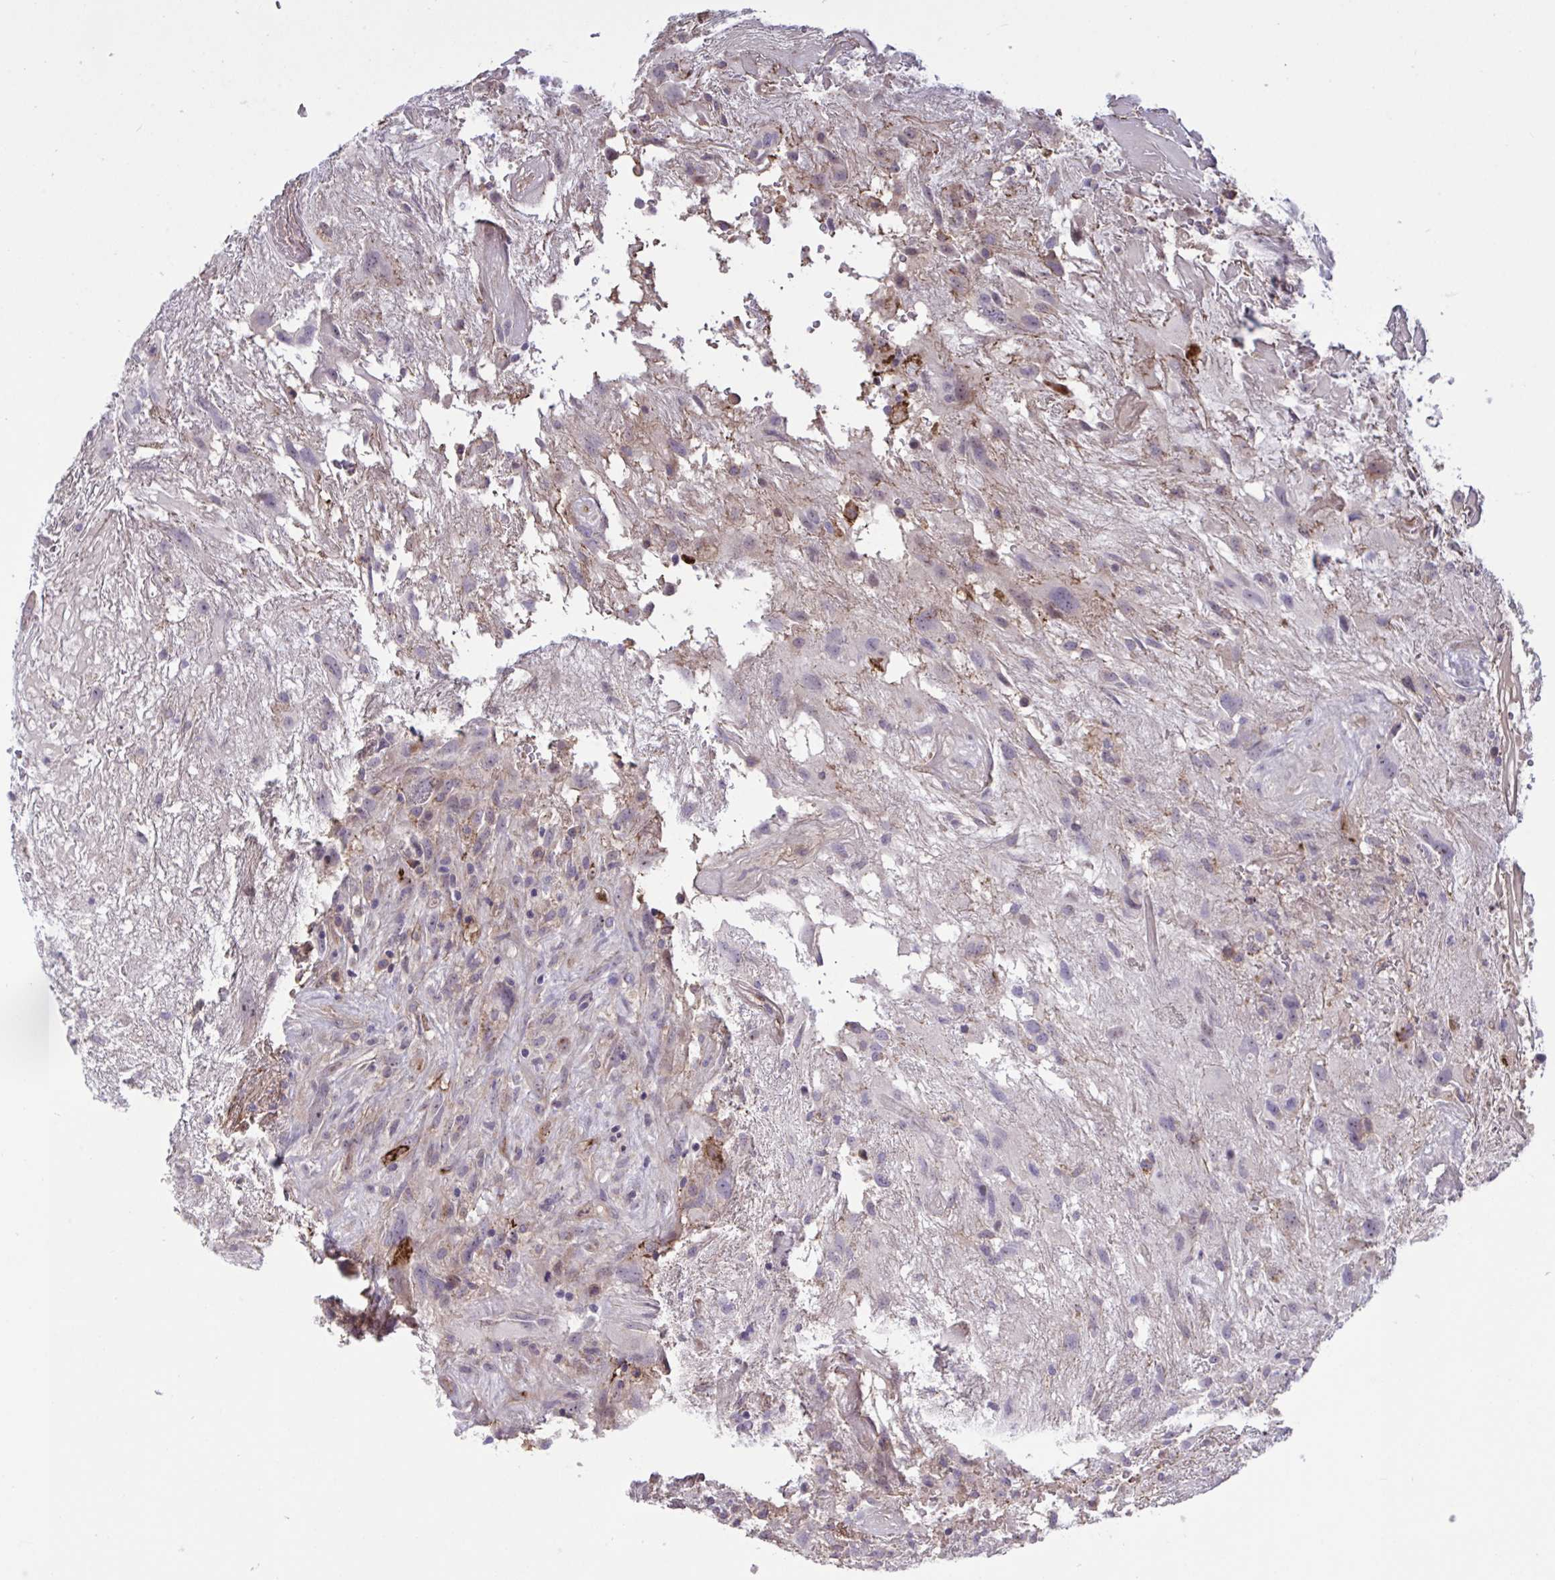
{"staining": {"intensity": "weak", "quantity": "<25%", "location": "cytoplasmic/membranous"}, "tissue": "glioma", "cell_type": "Tumor cells", "image_type": "cancer", "snomed": [{"axis": "morphology", "description": "Glioma, malignant, High grade"}, {"axis": "topography", "description": "Brain"}], "caption": "Immunohistochemistry (IHC) micrograph of neoplastic tissue: malignant glioma (high-grade) stained with DAB reveals no significant protein expression in tumor cells.", "gene": "CD101", "patient": {"sex": "male", "age": 46}}